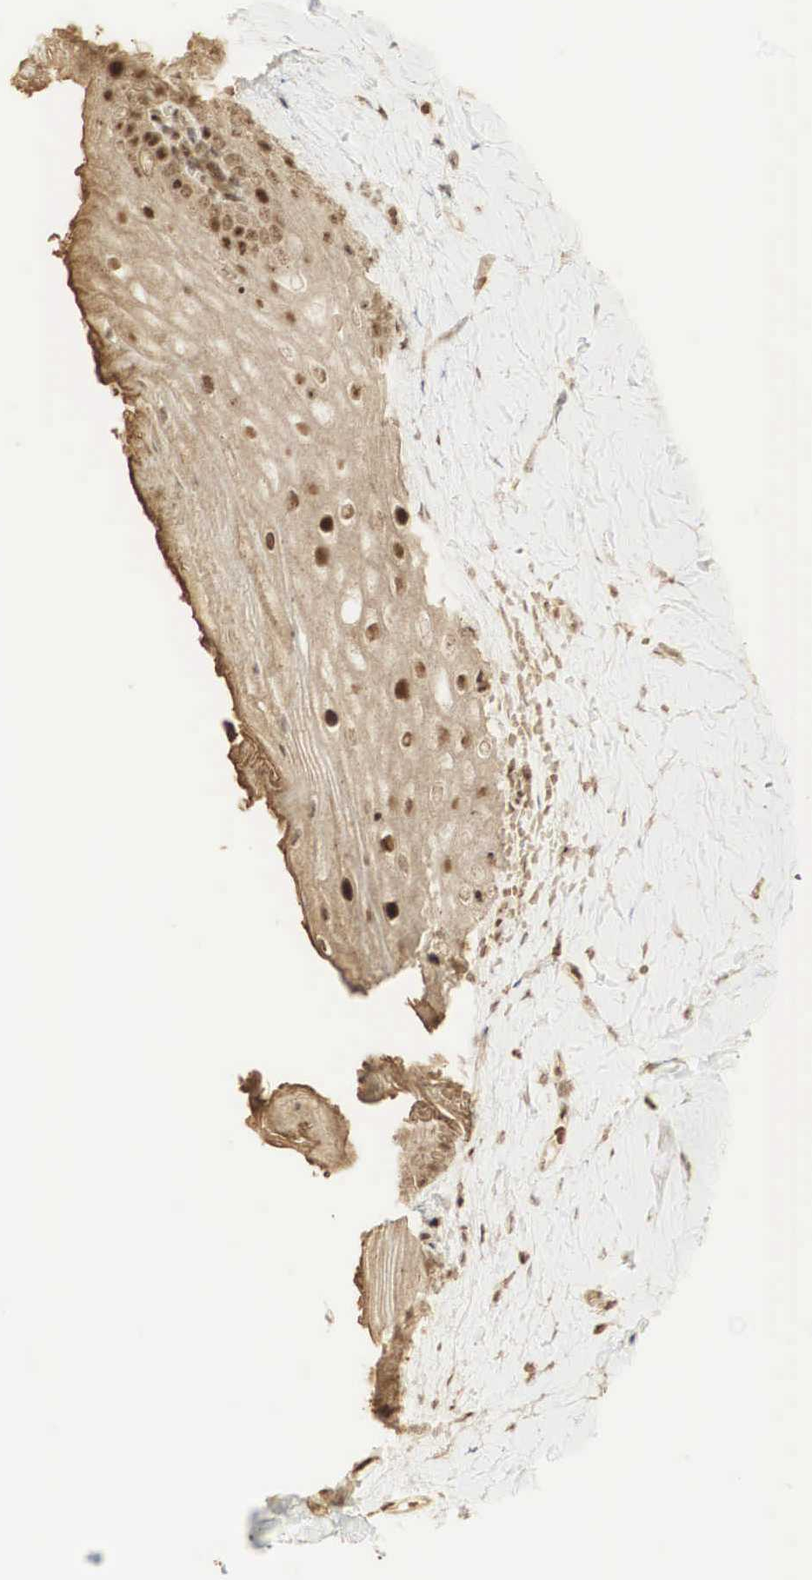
{"staining": {"intensity": "weak", "quantity": "<25%", "location": "cytoplasmic/membranous,nuclear"}, "tissue": "cervix", "cell_type": "Glandular cells", "image_type": "normal", "snomed": [{"axis": "morphology", "description": "Normal tissue, NOS"}, {"axis": "topography", "description": "Cervix"}], "caption": "The photomicrograph demonstrates no staining of glandular cells in unremarkable cervix. The staining is performed using DAB brown chromogen with nuclei counter-stained in using hematoxylin.", "gene": "RNF113A", "patient": {"sex": "female", "age": 53}}